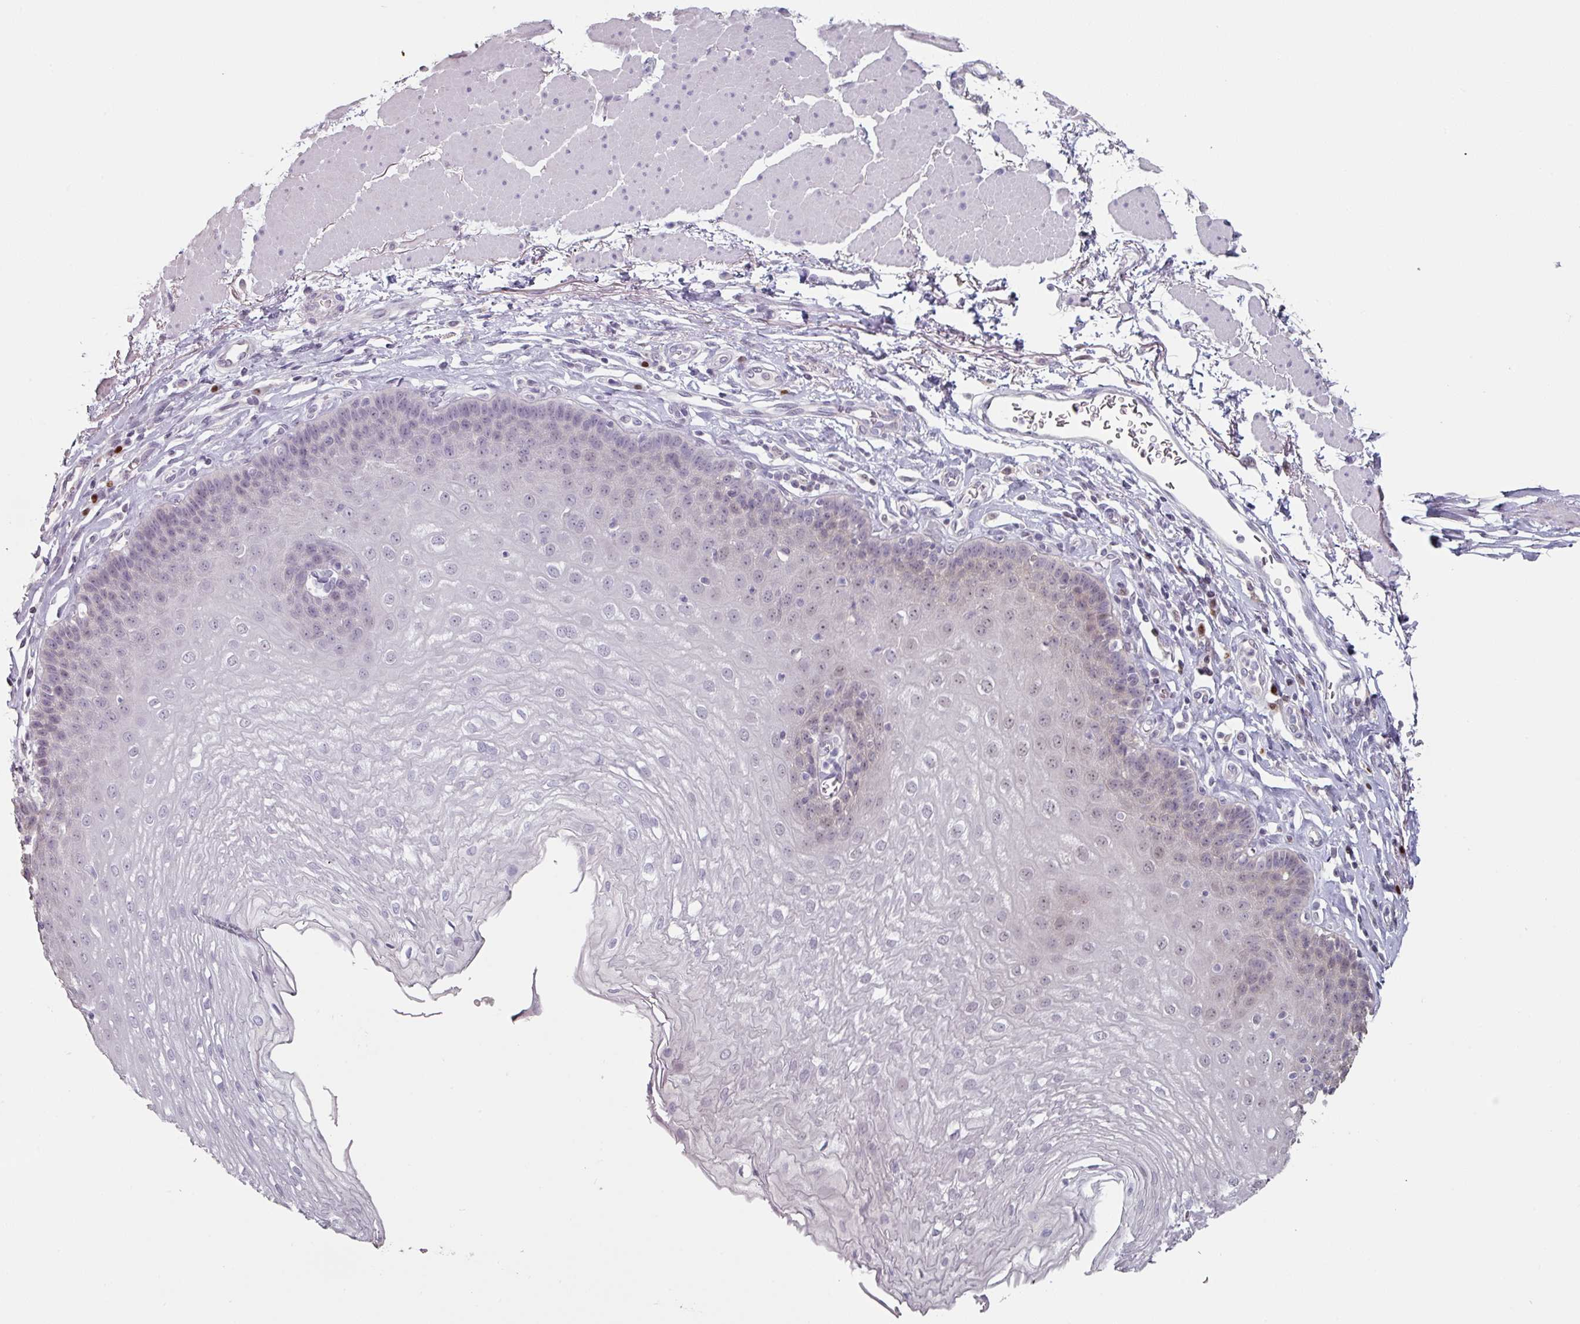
{"staining": {"intensity": "weak", "quantity": "<25%", "location": "nuclear"}, "tissue": "esophagus", "cell_type": "Squamous epithelial cells", "image_type": "normal", "snomed": [{"axis": "morphology", "description": "Normal tissue, NOS"}, {"axis": "topography", "description": "Esophagus"}], "caption": "Photomicrograph shows no significant protein staining in squamous epithelial cells of normal esophagus.", "gene": "ZBTB6", "patient": {"sex": "female", "age": 81}}